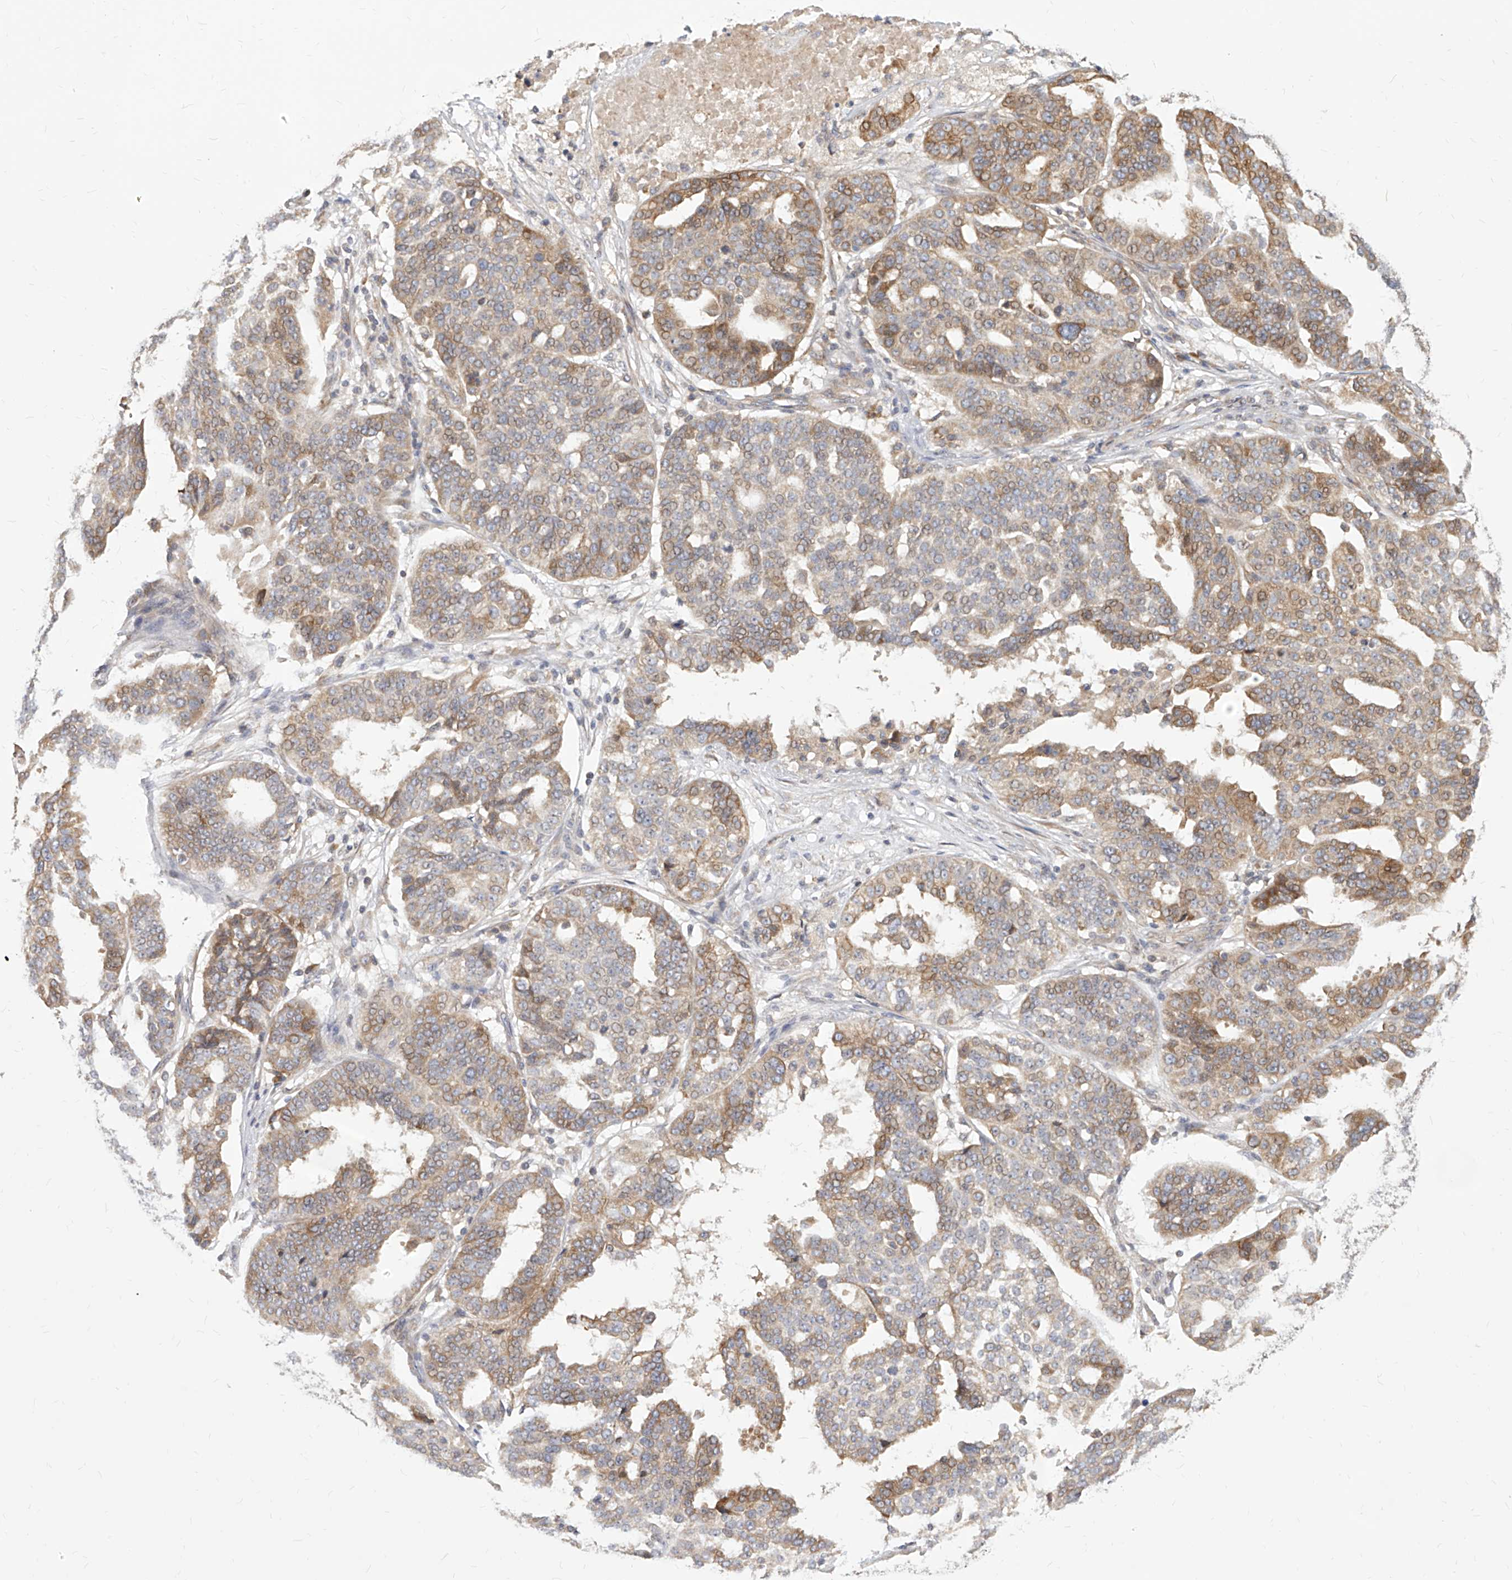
{"staining": {"intensity": "moderate", "quantity": "25%-75%", "location": "cytoplasmic/membranous"}, "tissue": "ovarian cancer", "cell_type": "Tumor cells", "image_type": "cancer", "snomed": [{"axis": "morphology", "description": "Cystadenocarcinoma, serous, NOS"}, {"axis": "topography", "description": "Ovary"}], "caption": "The photomicrograph demonstrates a brown stain indicating the presence of a protein in the cytoplasmic/membranous of tumor cells in ovarian cancer (serous cystadenocarcinoma).", "gene": "FAM83B", "patient": {"sex": "female", "age": 59}}